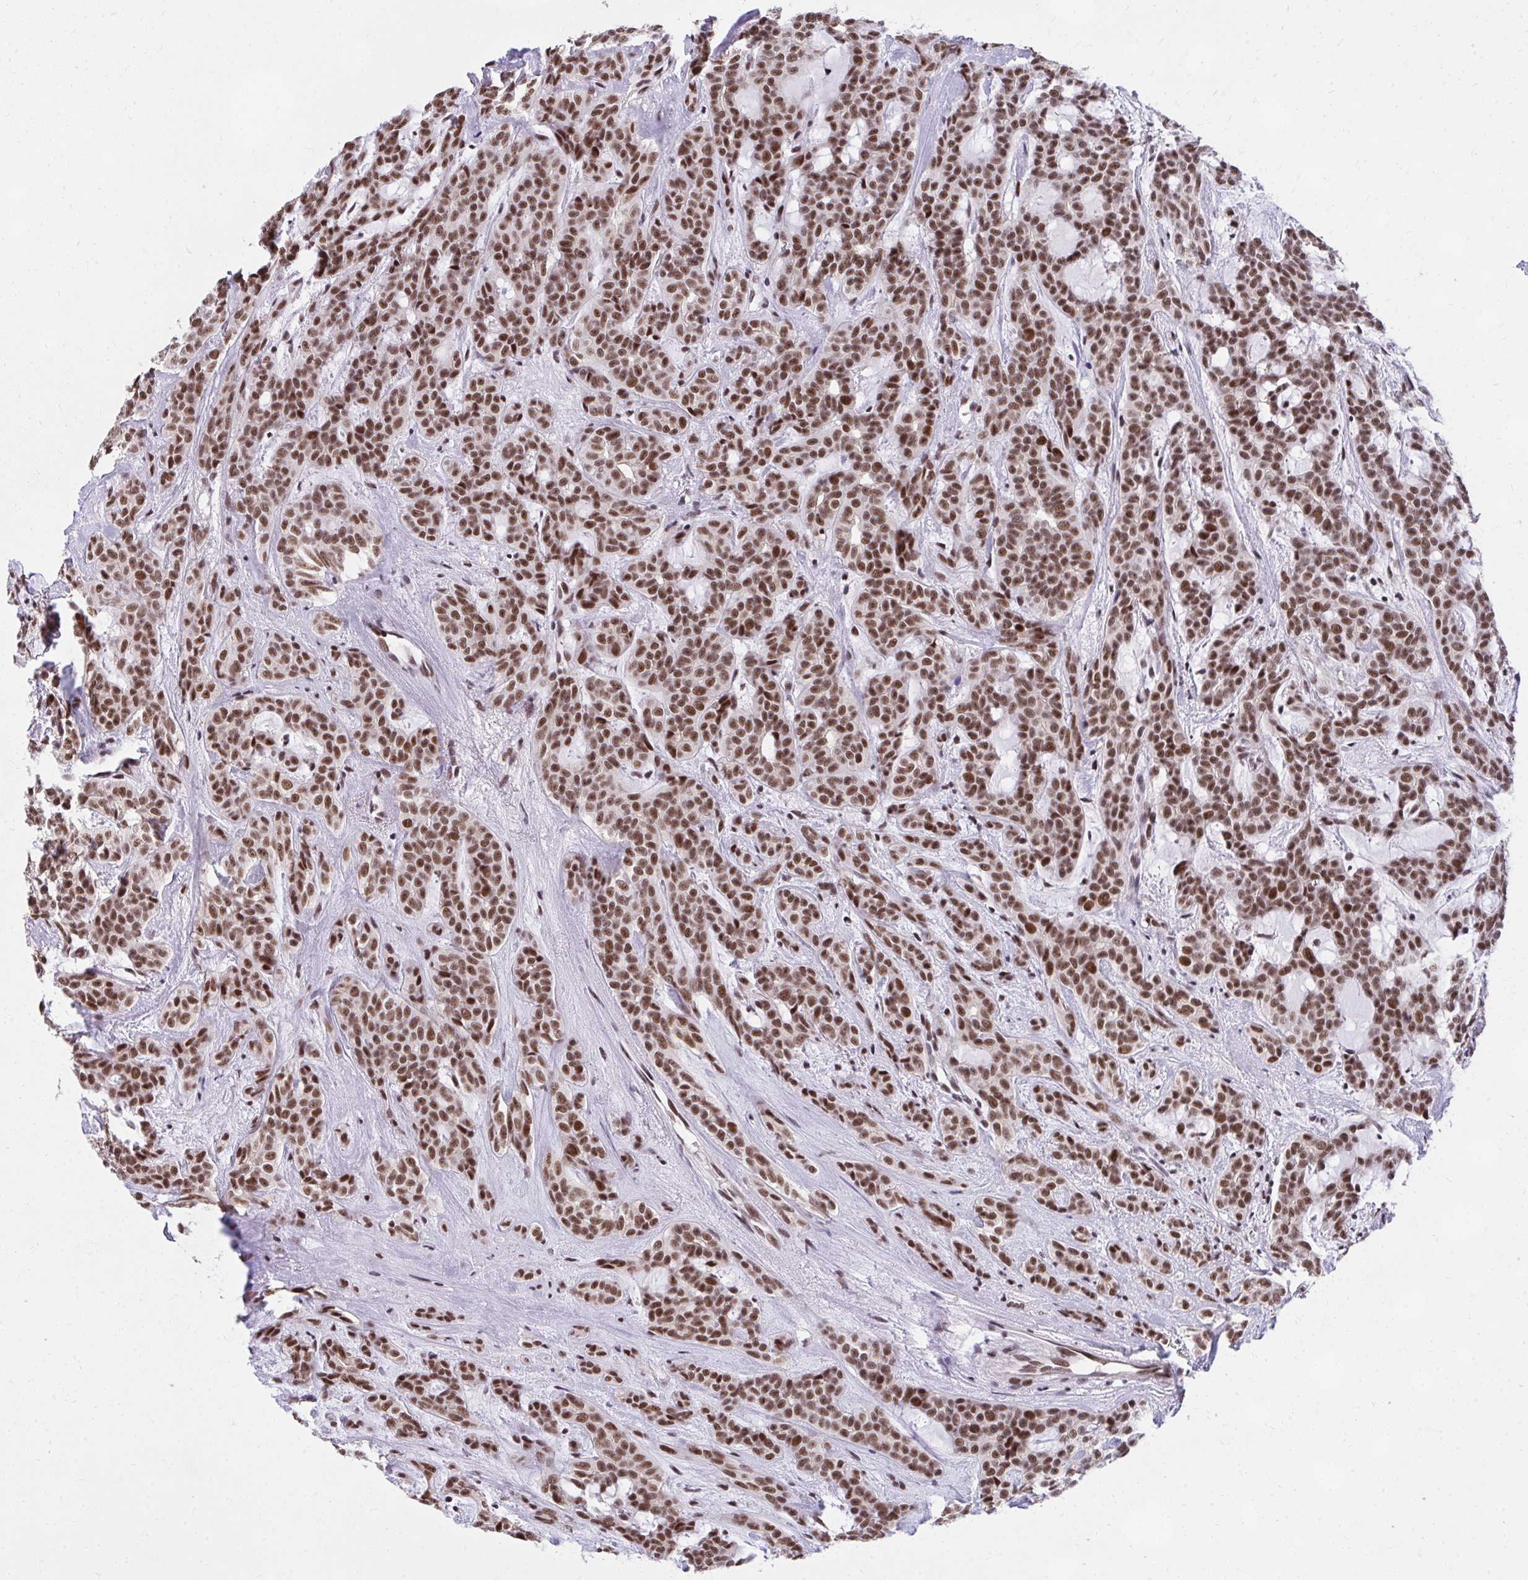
{"staining": {"intensity": "moderate", "quantity": ">75%", "location": "nuclear"}, "tissue": "head and neck cancer", "cell_type": "Tumor cells", "image_type": "cancer", "snomed": [{"axis": "morphology", "description": "Adenocarcinoma, NOS"}, {"axis": "topography", "description": "Head-Neck"}], "caption": "Immunohistochemical staining of head and neck cancer (adenocarcinoma) shows medium levels of moderate nuclear expression in about >75% of tumor cells.", "gene": "SYNE4", "patient": {"sex": "female", "age": 57}}